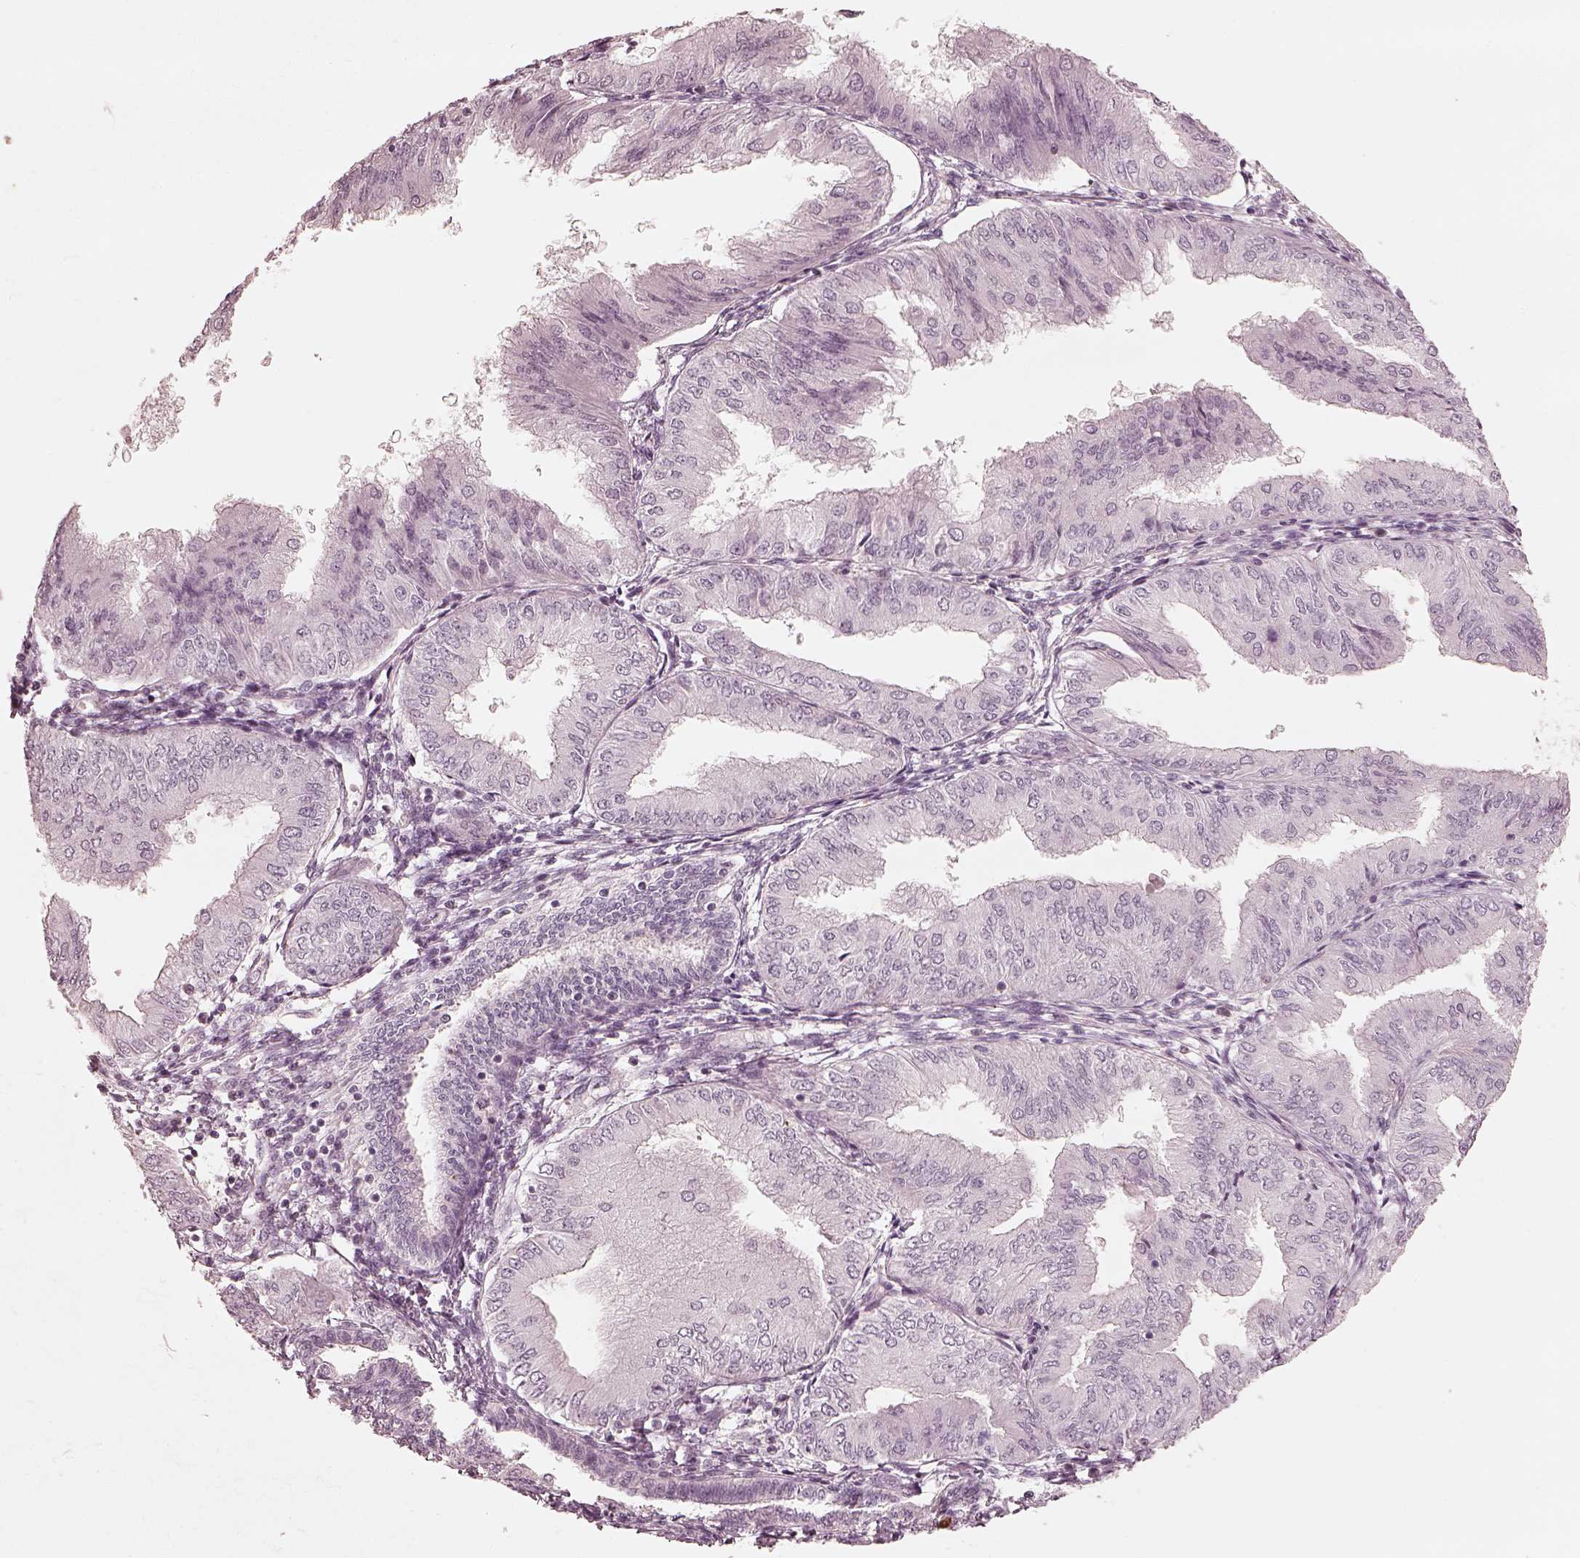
{"staining": {"intensity": "negative", "quantity": "none", "location": "none"}, "tissue": "endometrial cancer", "cell_type": "Tumor cells", "image_type": "cancer", "snomed": [{"axis": "morphology", "description": "Adenocarcinoma, NOS"}, {"axis": "topography", "description": "Endometrium"}], "caption": "Endometrial adenocarcinoma stained for a protein using immunohistochemistry (IHC) reveals no expression tumor cells.", "gene": "ADRB3", "patient": {"sex": "female", "age": 53}}